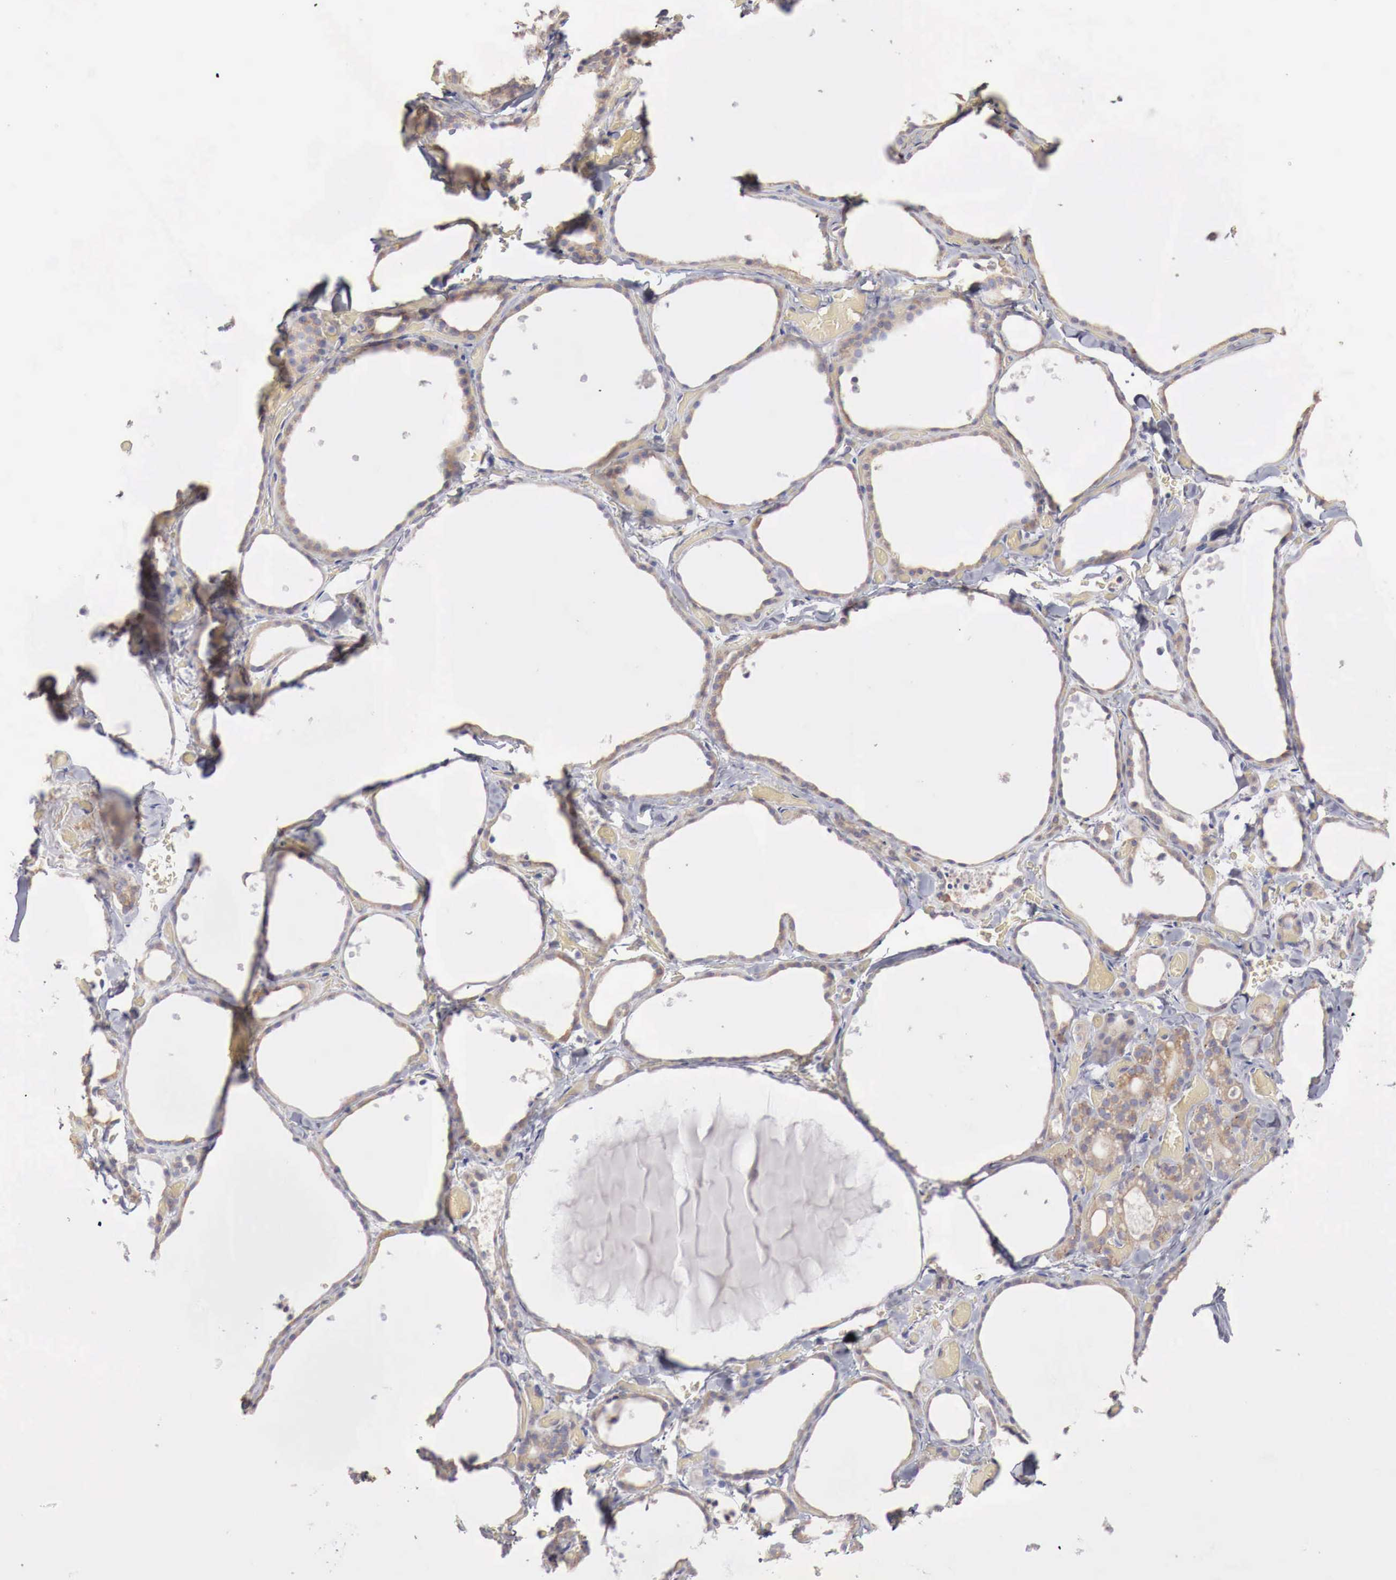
{"staining": {"intensity": "moderate", "quantity": ">75%", "location": "cytoplasmic/membranous"}, "tissue": "thyroid gland", "cell_type": "Glandular cells", "image_type": "normal", "snomed": [{"axis": "morphology", "description": "Normal tissue, NOS"}, {"axis": "topography", "description": "Thyroid gland"}], "caption": "IHC histopathology image of unremarkable human thyroid gland stained for a protein (brown), which displays medium levels of moderate cytoplasmic/membranous positivity in about >75% of glandular cells.", "gene": "NSDHL", "patient": {"sex": "male", "age": 34}}